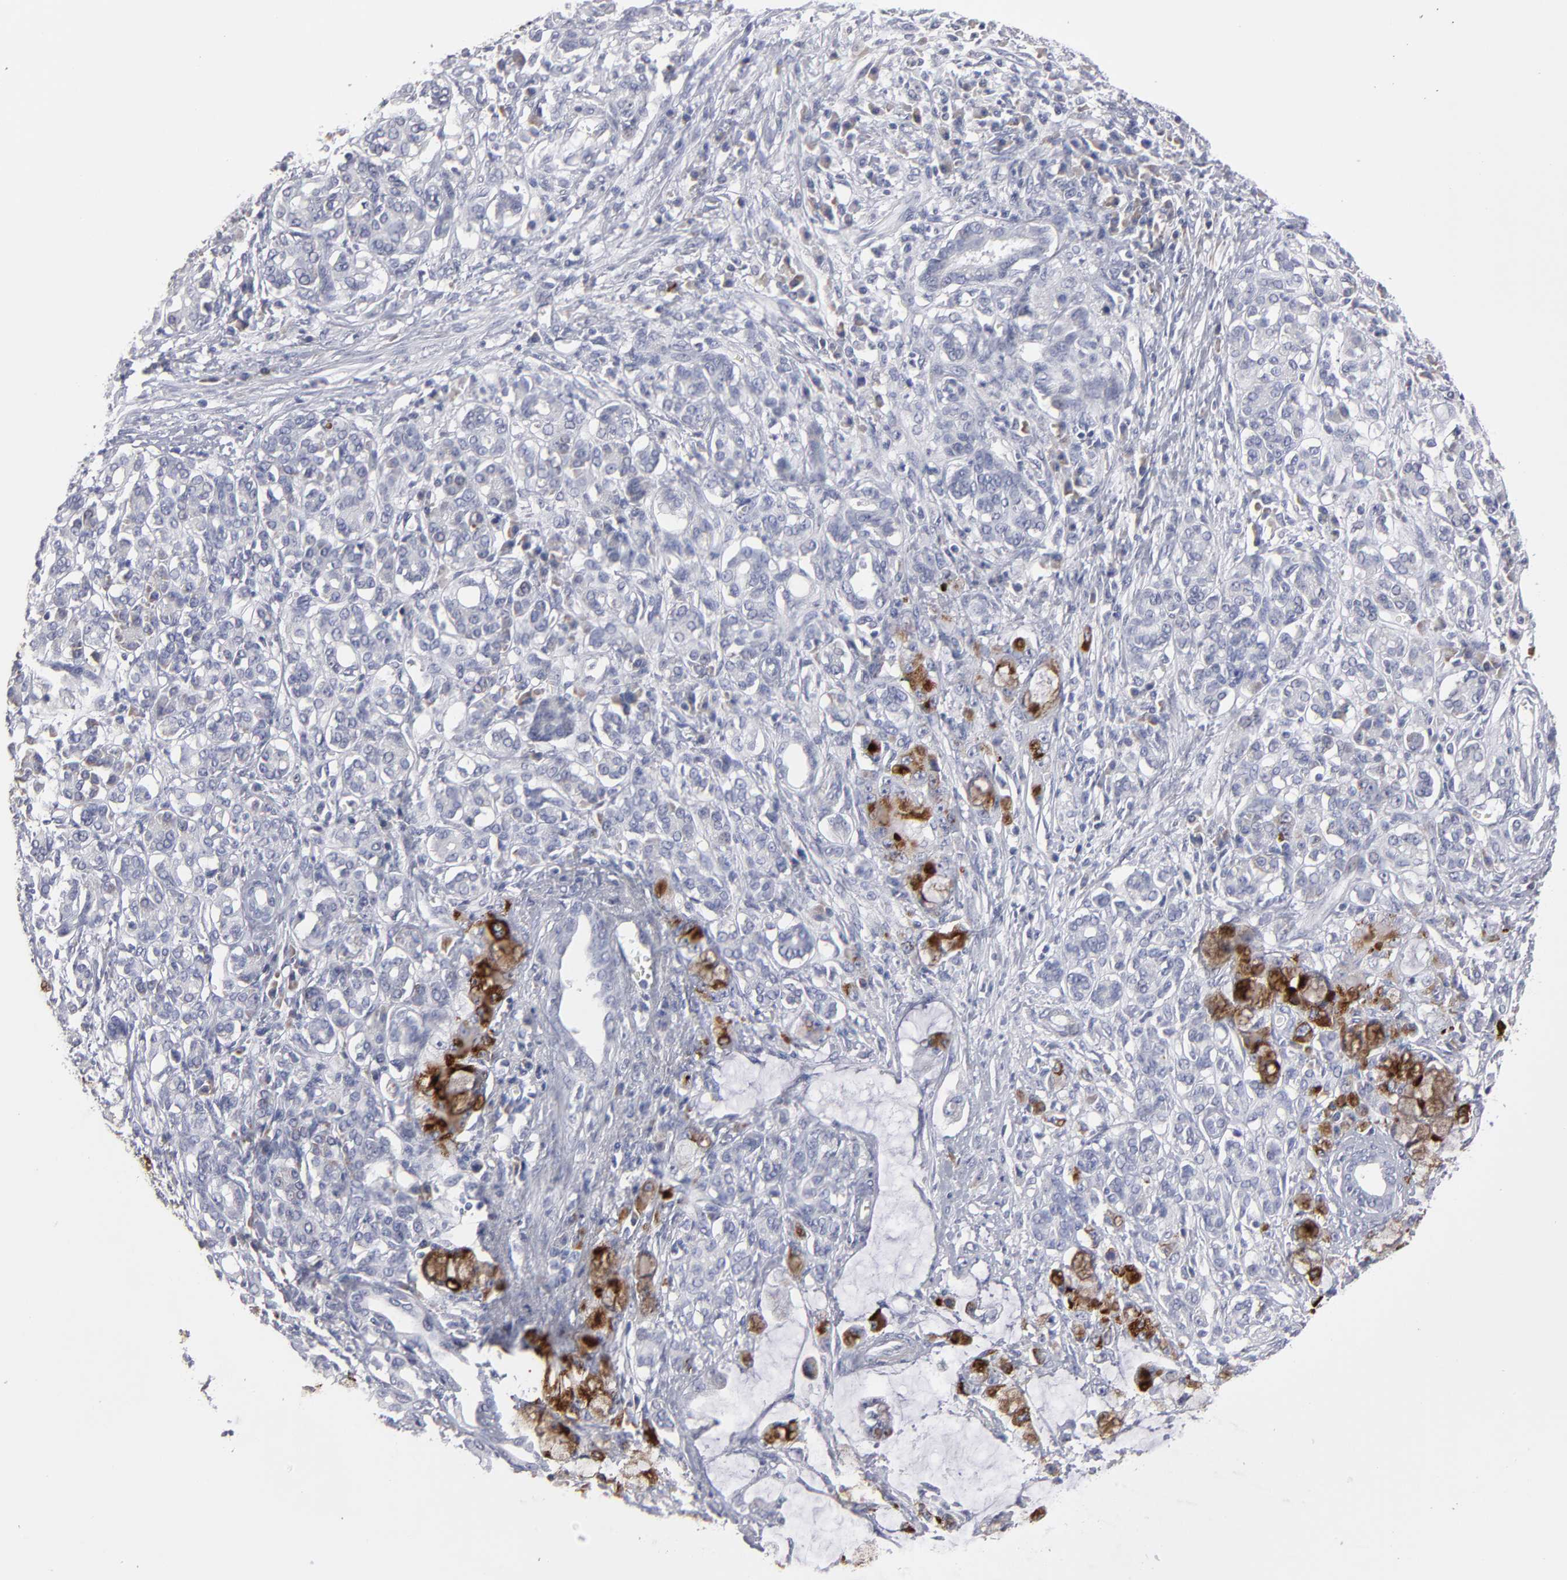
{"staining": {"intensity": "strong", "quantity": "<25%", "location": "cytoplasmic/membranous"}, "tissue": "pancreatic cancer", "cell_type": "Tumor cells", "image_type": "cancer", "snomed": [{"axis": "morphology", "description": "Adenocarcinoma, NOS"}, {"axis": "topography", "description": "Pancreas"}], "caption": "A brown stain highlights strong cytoplasmic/membranous staining of a protein in human pancreatic cancer (adenocarcinoma) tumor cells.", "gene": "CCDC80", "patient": {"sex": "female", "age": 73}}